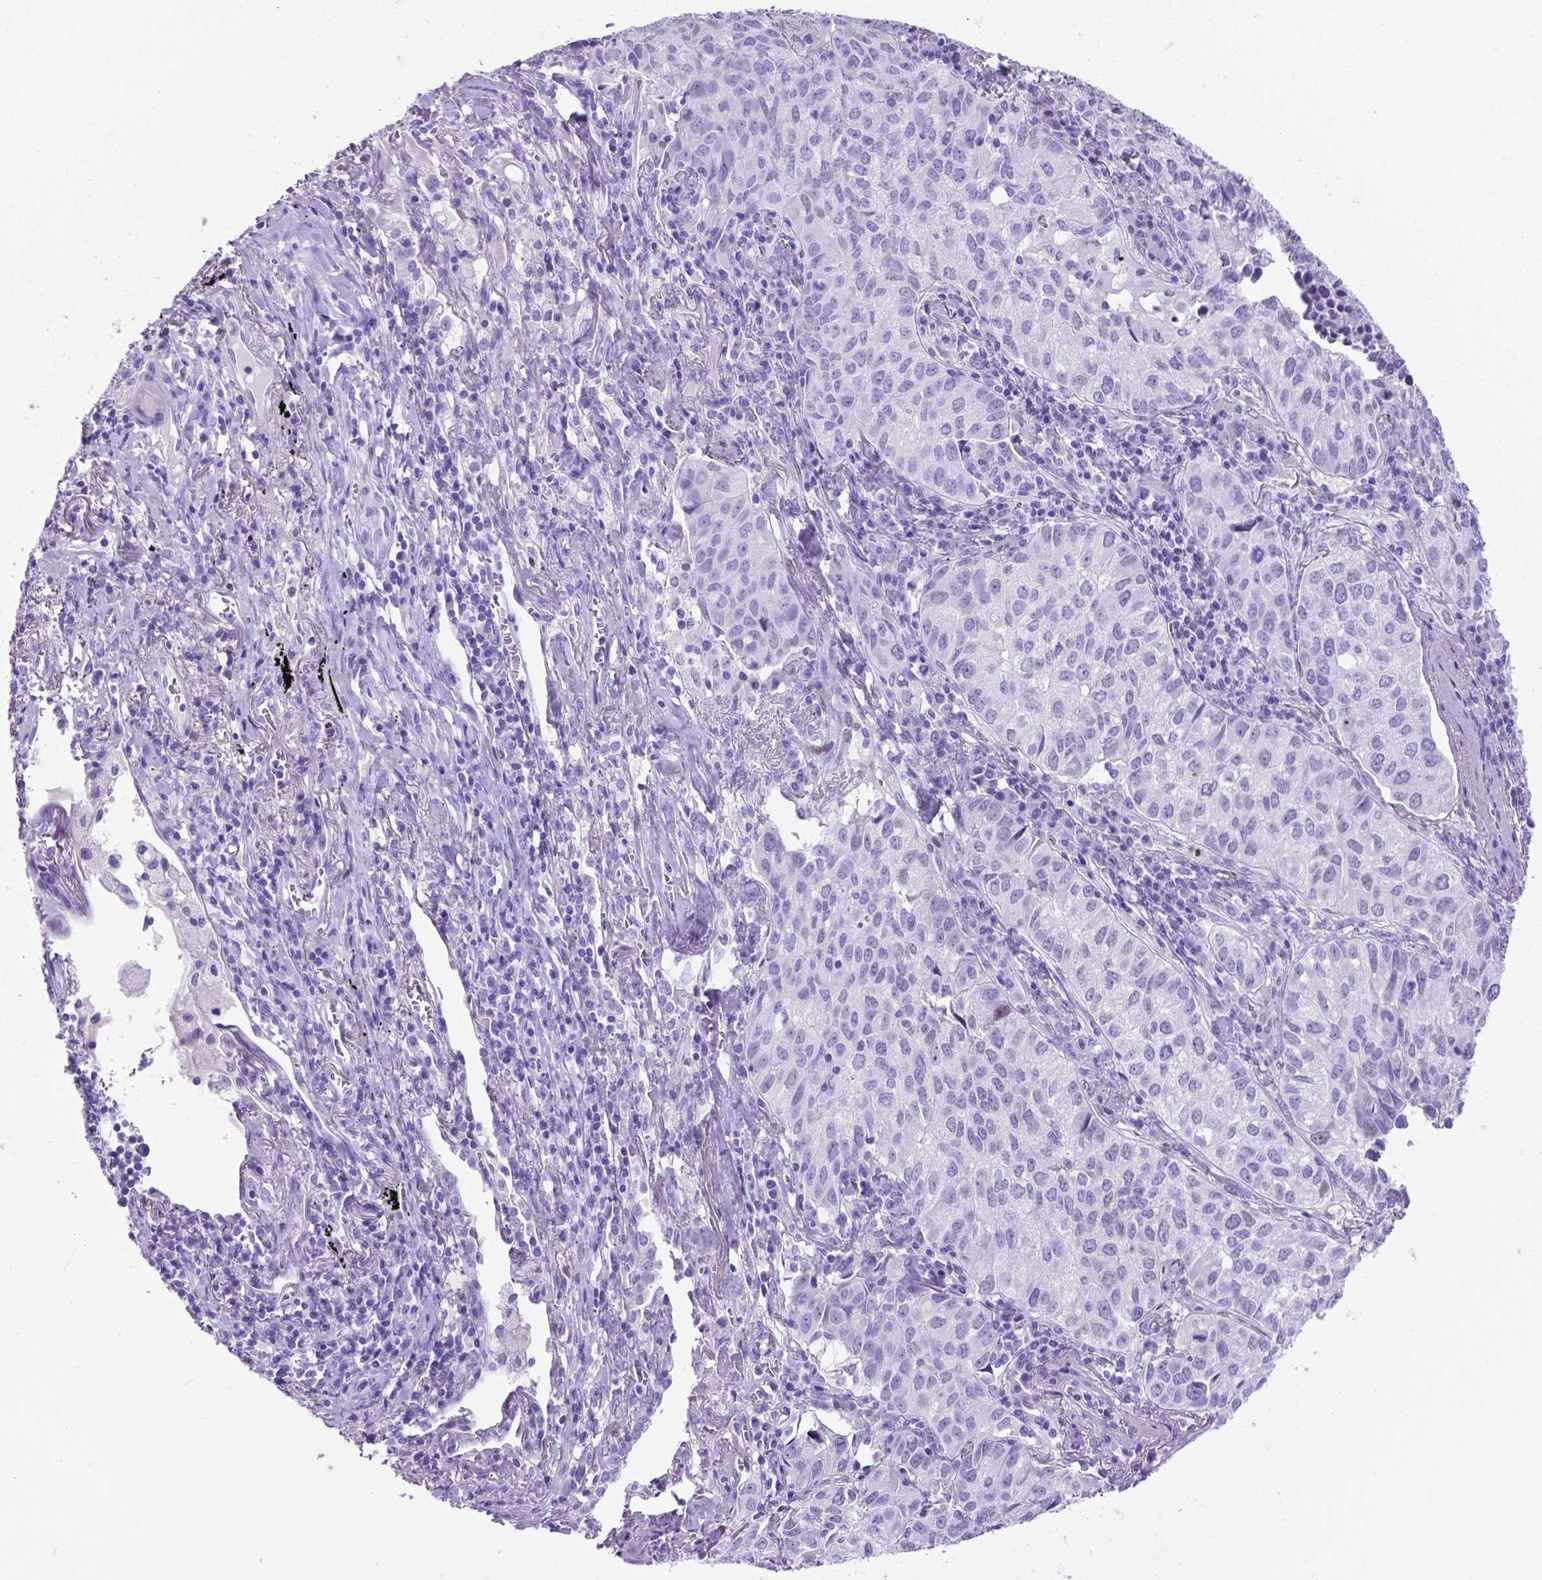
{"staining": {"intensity": "moderate", "quantity": "<25%", "location": "nuclear"}, "tissue": "lung cancer", "cell_type": "Tumor cells", "image_type": "cancer", "snomed": [{"axis": "morphology", "description": "Adenocarcinoma, NOS"}, {"axis": "topography", "description": "Lung"}], "caption": "Protein expression analysis of human lung adenocarcinoma reveals moderate nuclear positivity in approximately <25% of tumor cells. (DAB (3,3'-diaminobenzidine) = brown stain, brightfield microscopy at high magnification).", "gene": "C17orf107", "patient": {"sex": "female", "age": 50}}